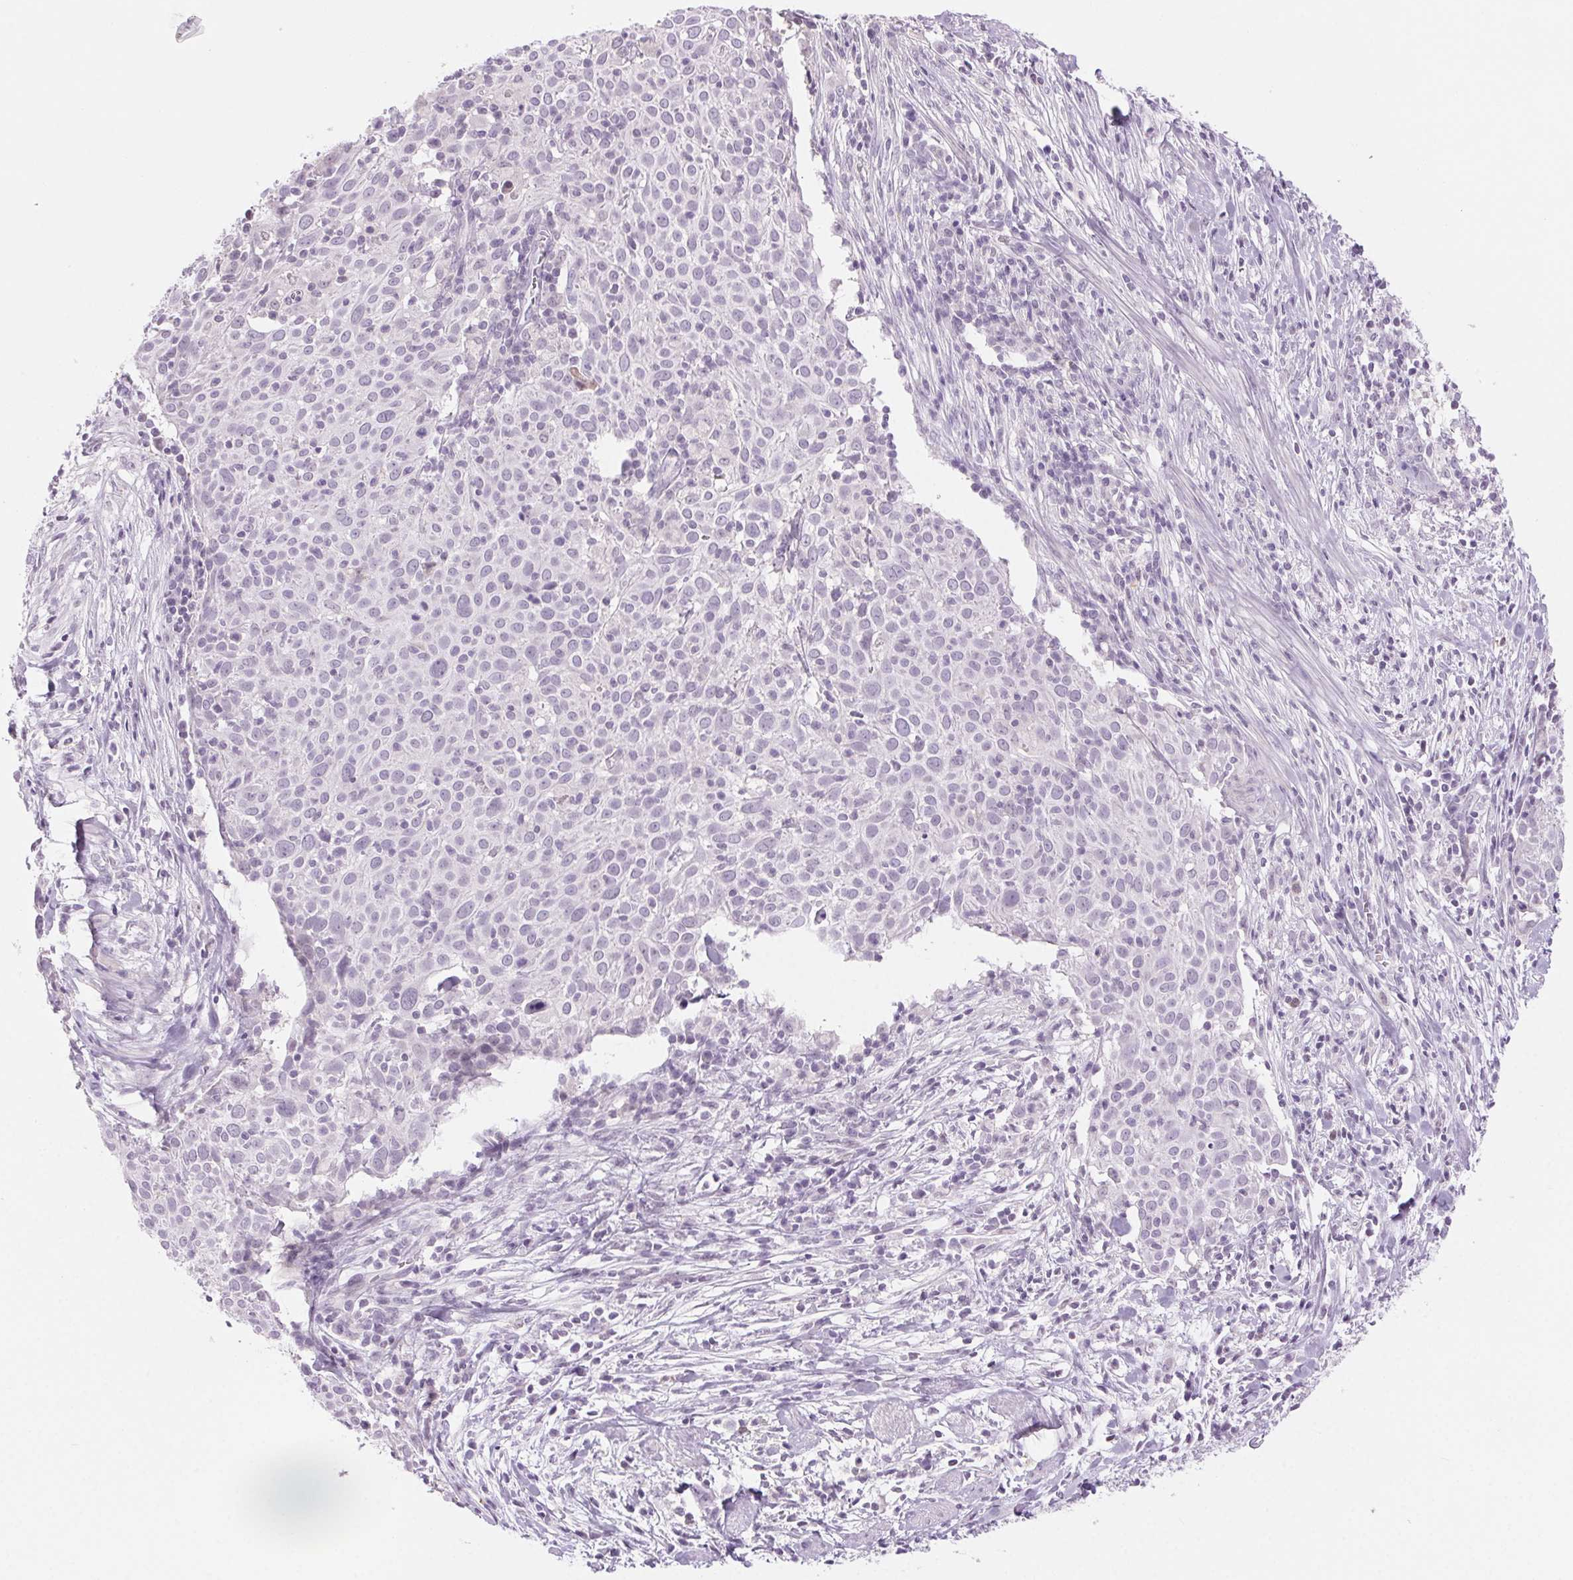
{"staining": {"intensity": "negative", "quantity": "none", "location": "none"}, "tissue": "cervical cancer", "cell_type": "Tumor cells", "image_type": "cancer", "snomed": [{"axis": "morphology", "description": "Squamous cell carcinoma, NOS"}, {"axis": "topography", "description": "Cervix"}], "caption": "An immunohistochemistry micrograph of cervical cancer (squamous cell carcinoma) is shown. There is no staining in tumor cells of cervical cancer (squamous cell carcinoma). (Brightfield microscopy of DAB IHC at high magnification).", "gene": "SLC6A19", "patient": {"sex": "female", "age": 39}}